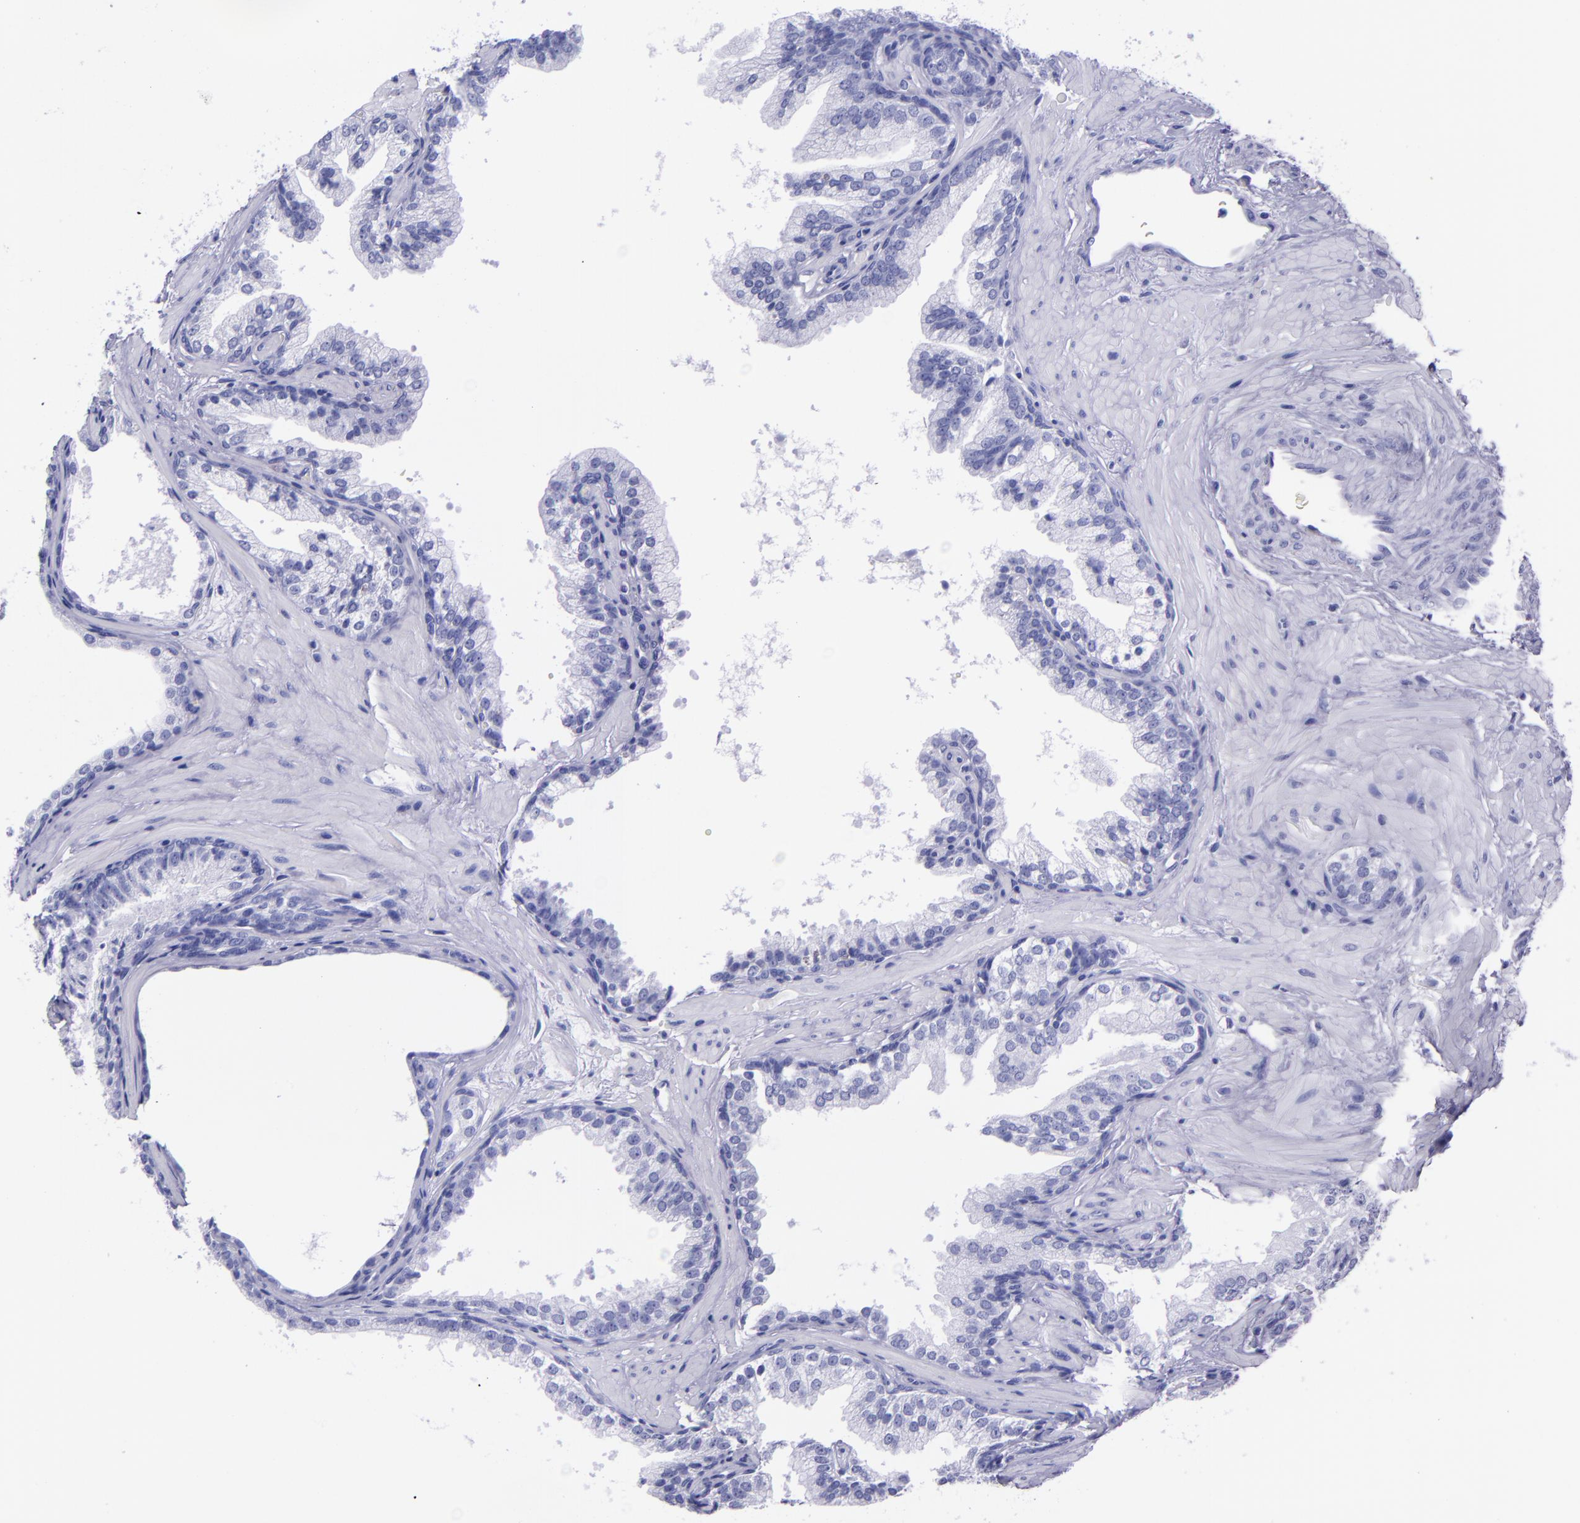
{"staining": {"intensity": "negative", "quantity": "none", "location": "none"}, "tissue": "prostate cancer", "cell_type": "Tumor cells", "image_type": "cancer", "snomed": [{"axis": "morphology", "description": "Adenocarcinoma, Low grade"}, {"axis": "topography", "description": "Prostate"}], "caption": "This photomicrograph is of low-grade adenocarcinoma (prostate) stained with immunohistochemistry to label a protein in brown with the nuclei are counter-stained blue. There is no expression in tumor cells.", "gene": "MBP", "patient": {"sex": "male", "age": 69}}